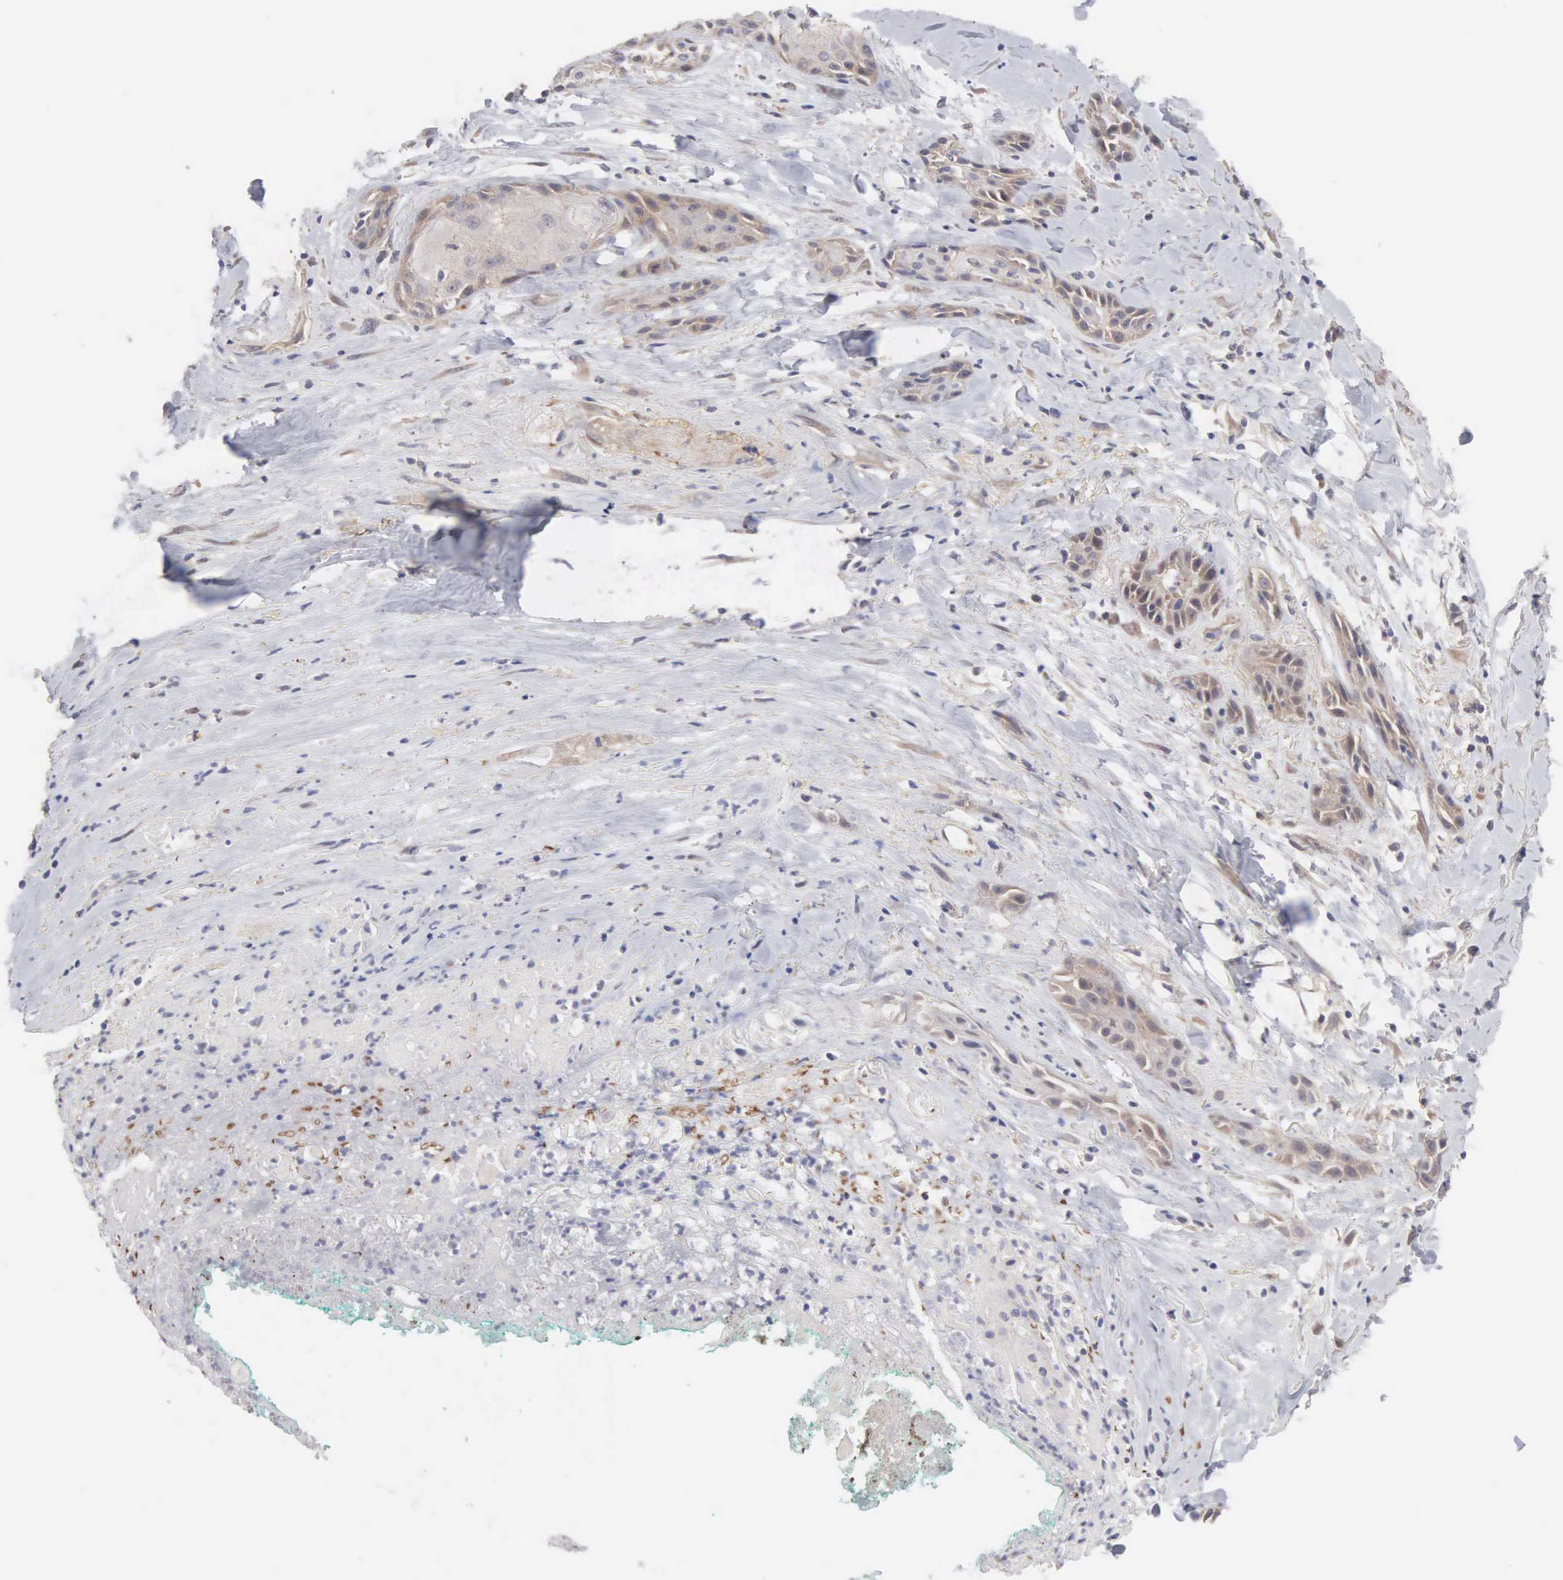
{"staining": {"intensity": "weak", "quantity": ">75%", "location": "cytoplasmic/membranous"}, "tissue": "skin cancer", "cell_type": "Tumor cells", "image_type": "cancer", "snomed": [{"axis": "morphology", "description": "Squamous cell carcinoma, NOS"}, {"axis": "topography", "description": "Skin"}, {"axis": "topography", "description": "Anal"}], "caption": "Immunohistochemical staining of human skin cancer demonstrates low levels of weak cytoplasmic/membranous protein expression in approximately >75% of tumor cells.", "gene": "INF2", "patient": {"sex": "male", "age": 64}}